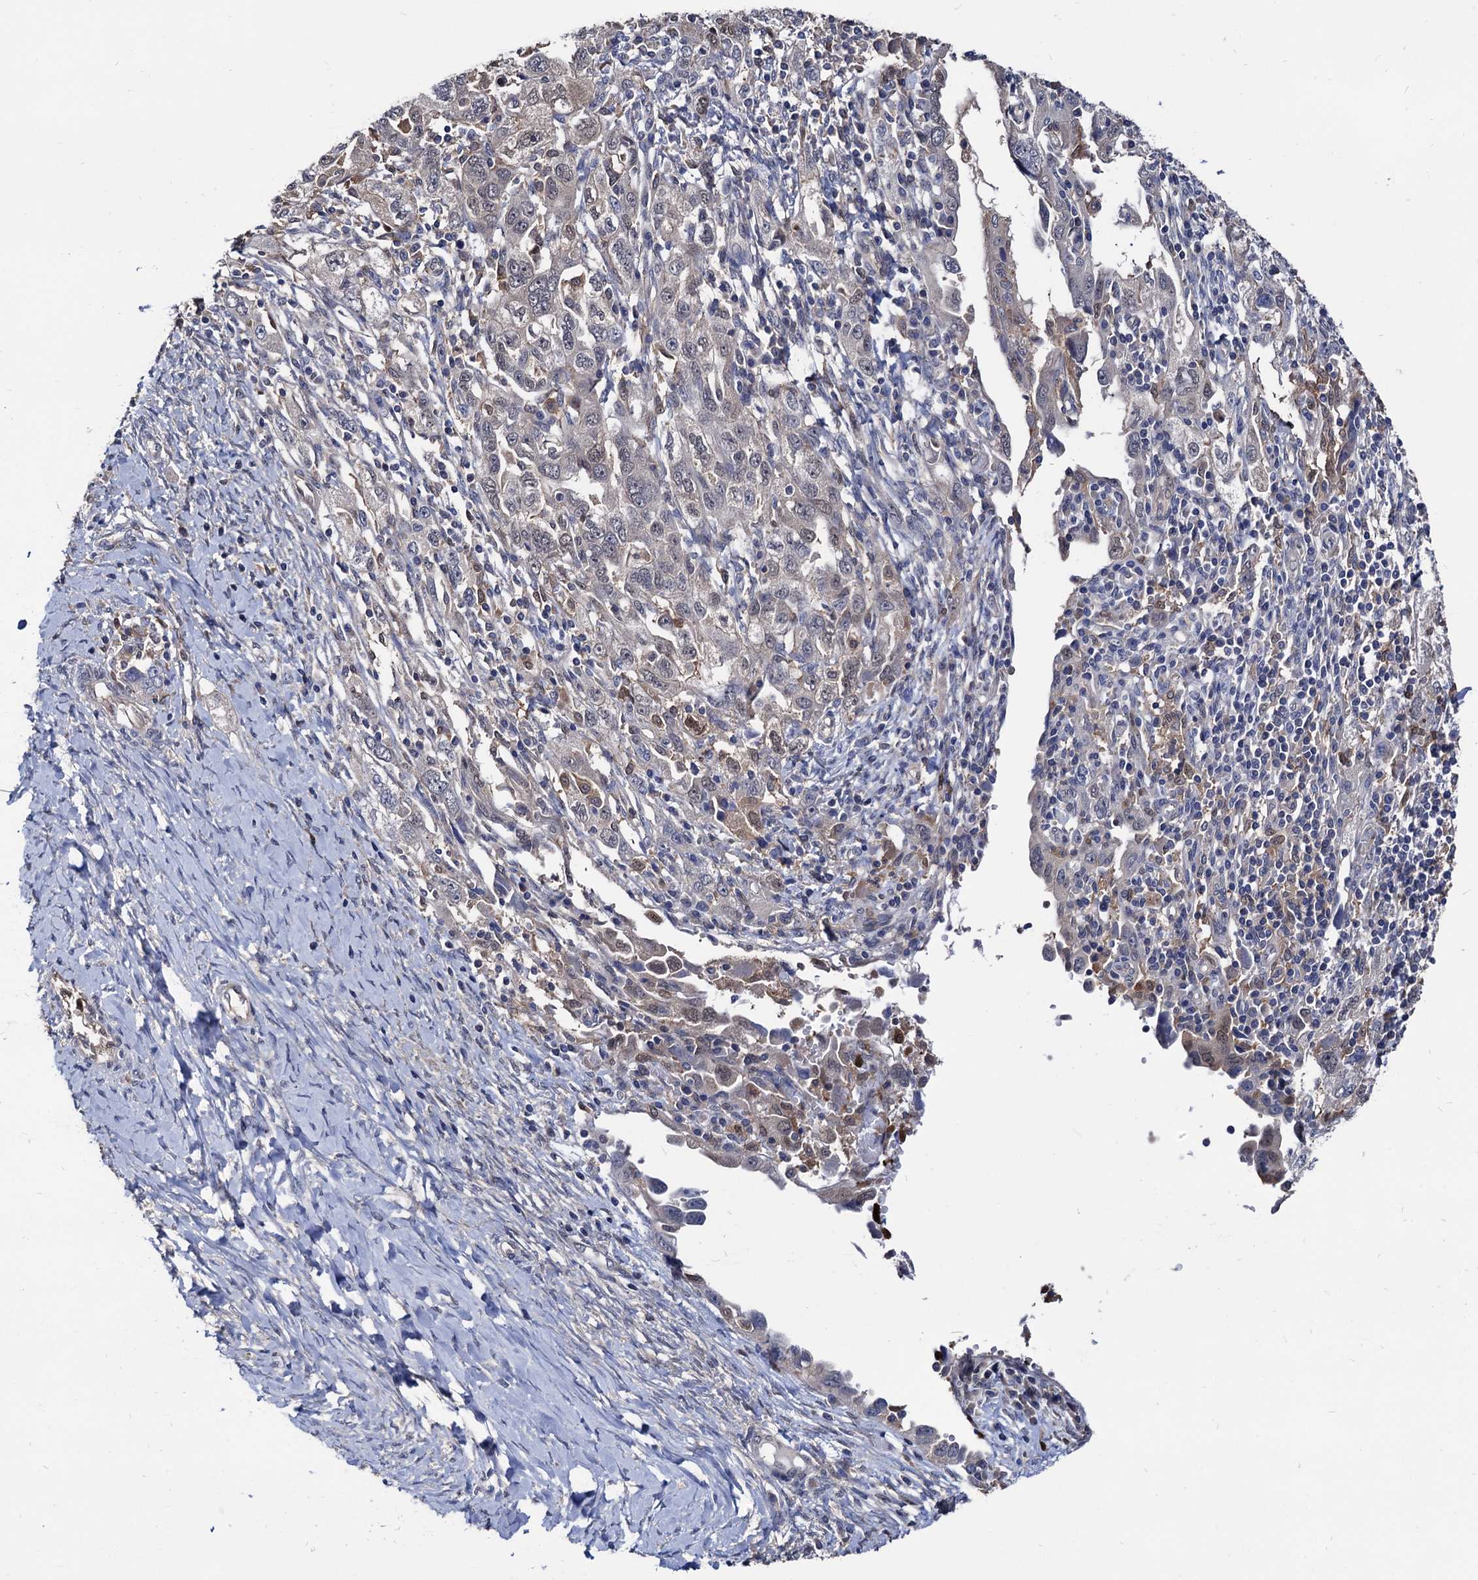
{"staining": {"intensity": "weak", "quantity": "<25%", "location": "nuclear"}, "tissue": "ovarian cancer", "cell_type": "Tumor cells", "image_type": "cancer", "snomed": [{"axis": "morphology", "description": "Carcinoma, NOS"}, {"axis": "morphology", "description": "Cystadenocarcinoma, serous, NOS"}, {"axis": "topography", "description": "Ovary"}], "caption": "Immunohistochemistry of ovarian carcinoma demonstrates no expression in tumor cells.", "gene": "CPPED1", "patient": {"sex": "female", "age": 69}}